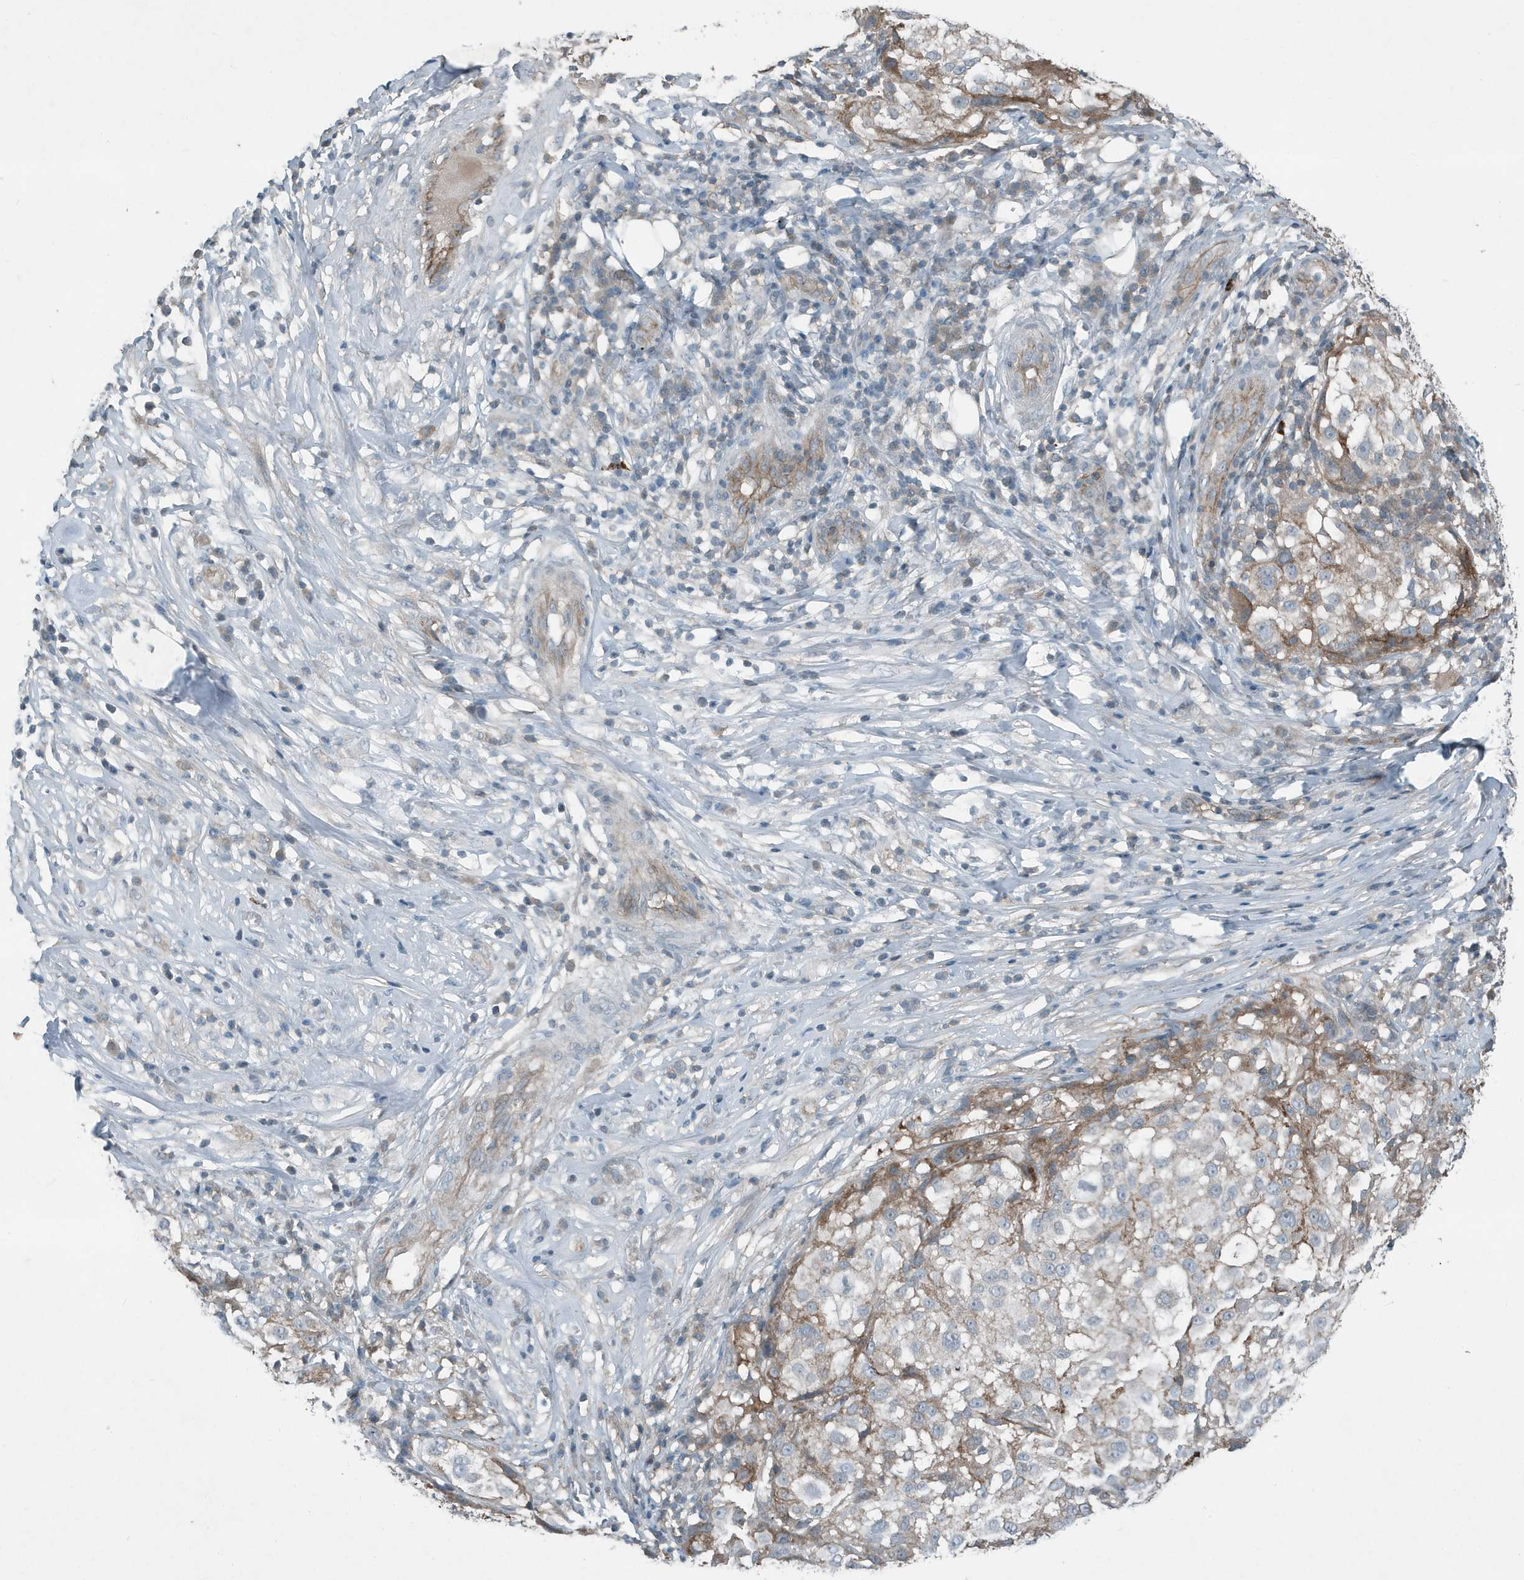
{"staining": {"intensity": "moderate", "quantity": "<25%", "location": "cytoplasmic/membranous"}, "tissue": "melanoma", "cell_type": "Tumor cells", "image_type": "cancer", "snomed": [{"axis": "morphology", "description": "Necrosis, NOS"}, {"axis": "morphology", "description": "Malignant melanoma, NOS"}, {"axis": "topography", "description": "Skin"}], "caption": "There is low levels of moderate cytoplasmic/membranous expression in tumor cells of malignant melanoma, as demonstrated by immunohistochemical staining (brown color).", "gene": "DAPP1", "patient": {"sex": "female", "age": 87}}